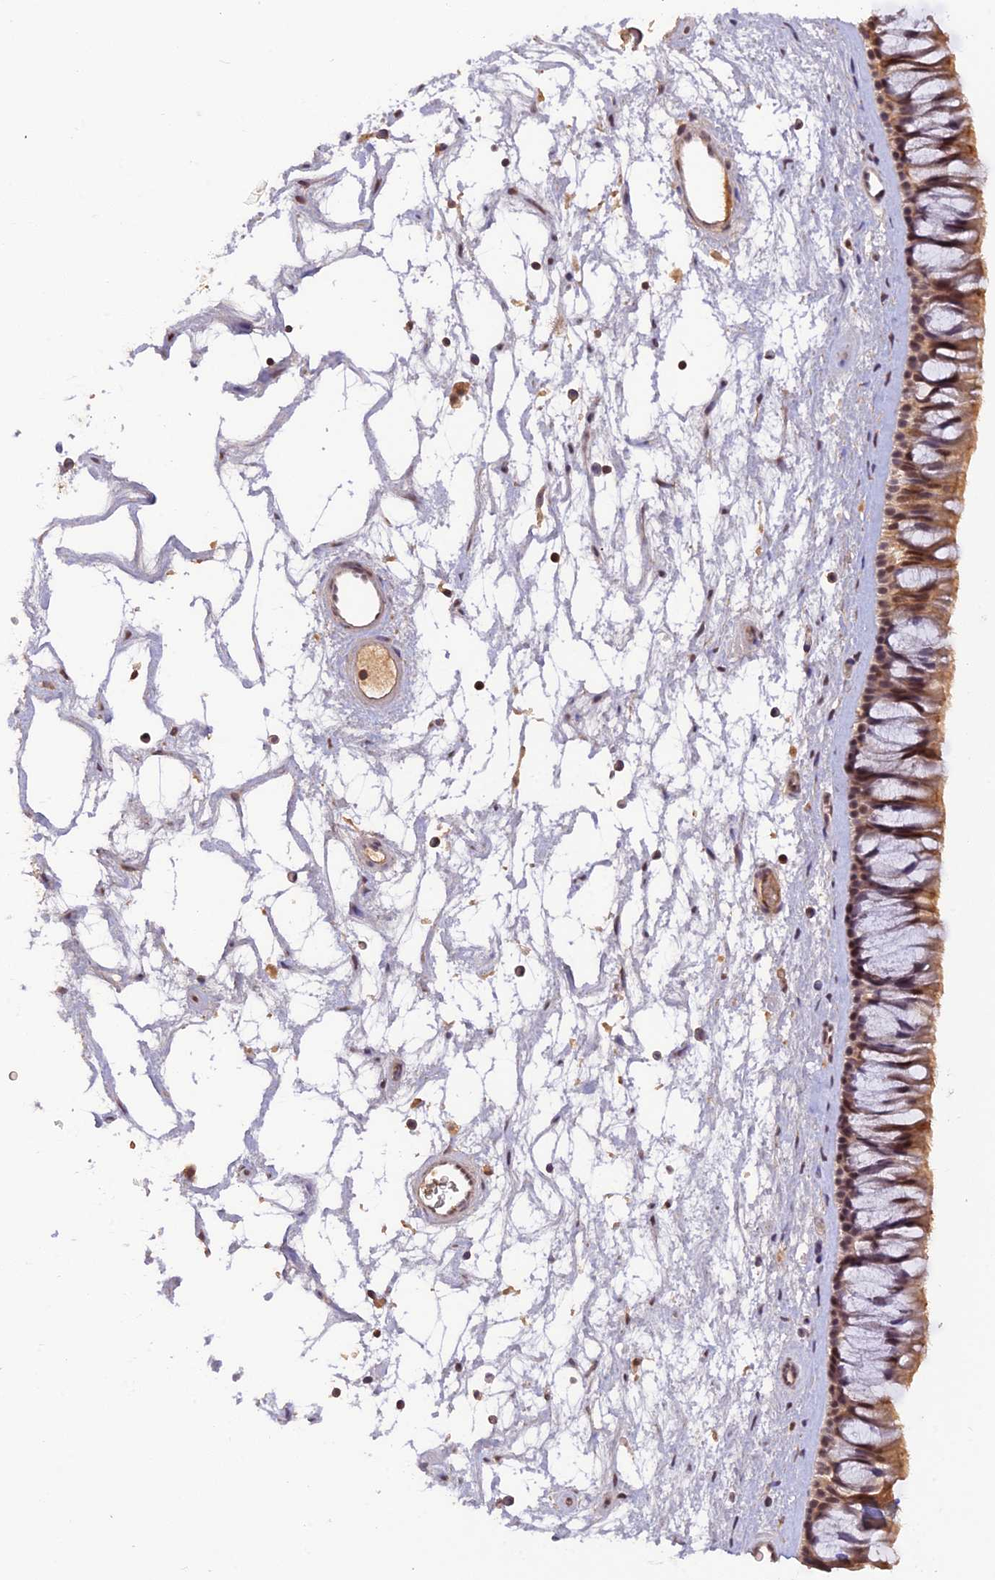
{"staining": {"intensity": "moderate", "quantity": ">75%", "location": "cytoplasmic/membranous,nuclear"}, "tissue": "nasopharynx", "cell_type": "Respiratory epithelial cells", "image_type": "normal", "snomed": [{"axis": "morphology", "description": "Normal tissue, NOS"}, {"axis": "topography", "description": "Nasopharynx"}], "caption": "Moderate cytoplasmic/membranous,nuclear expression is identified in approximately >75% of respiratory epithelial cells in unremarkable nasopharynx.", "gene": "ZNF436", "patient": {"sex": "male", "age": 64}}